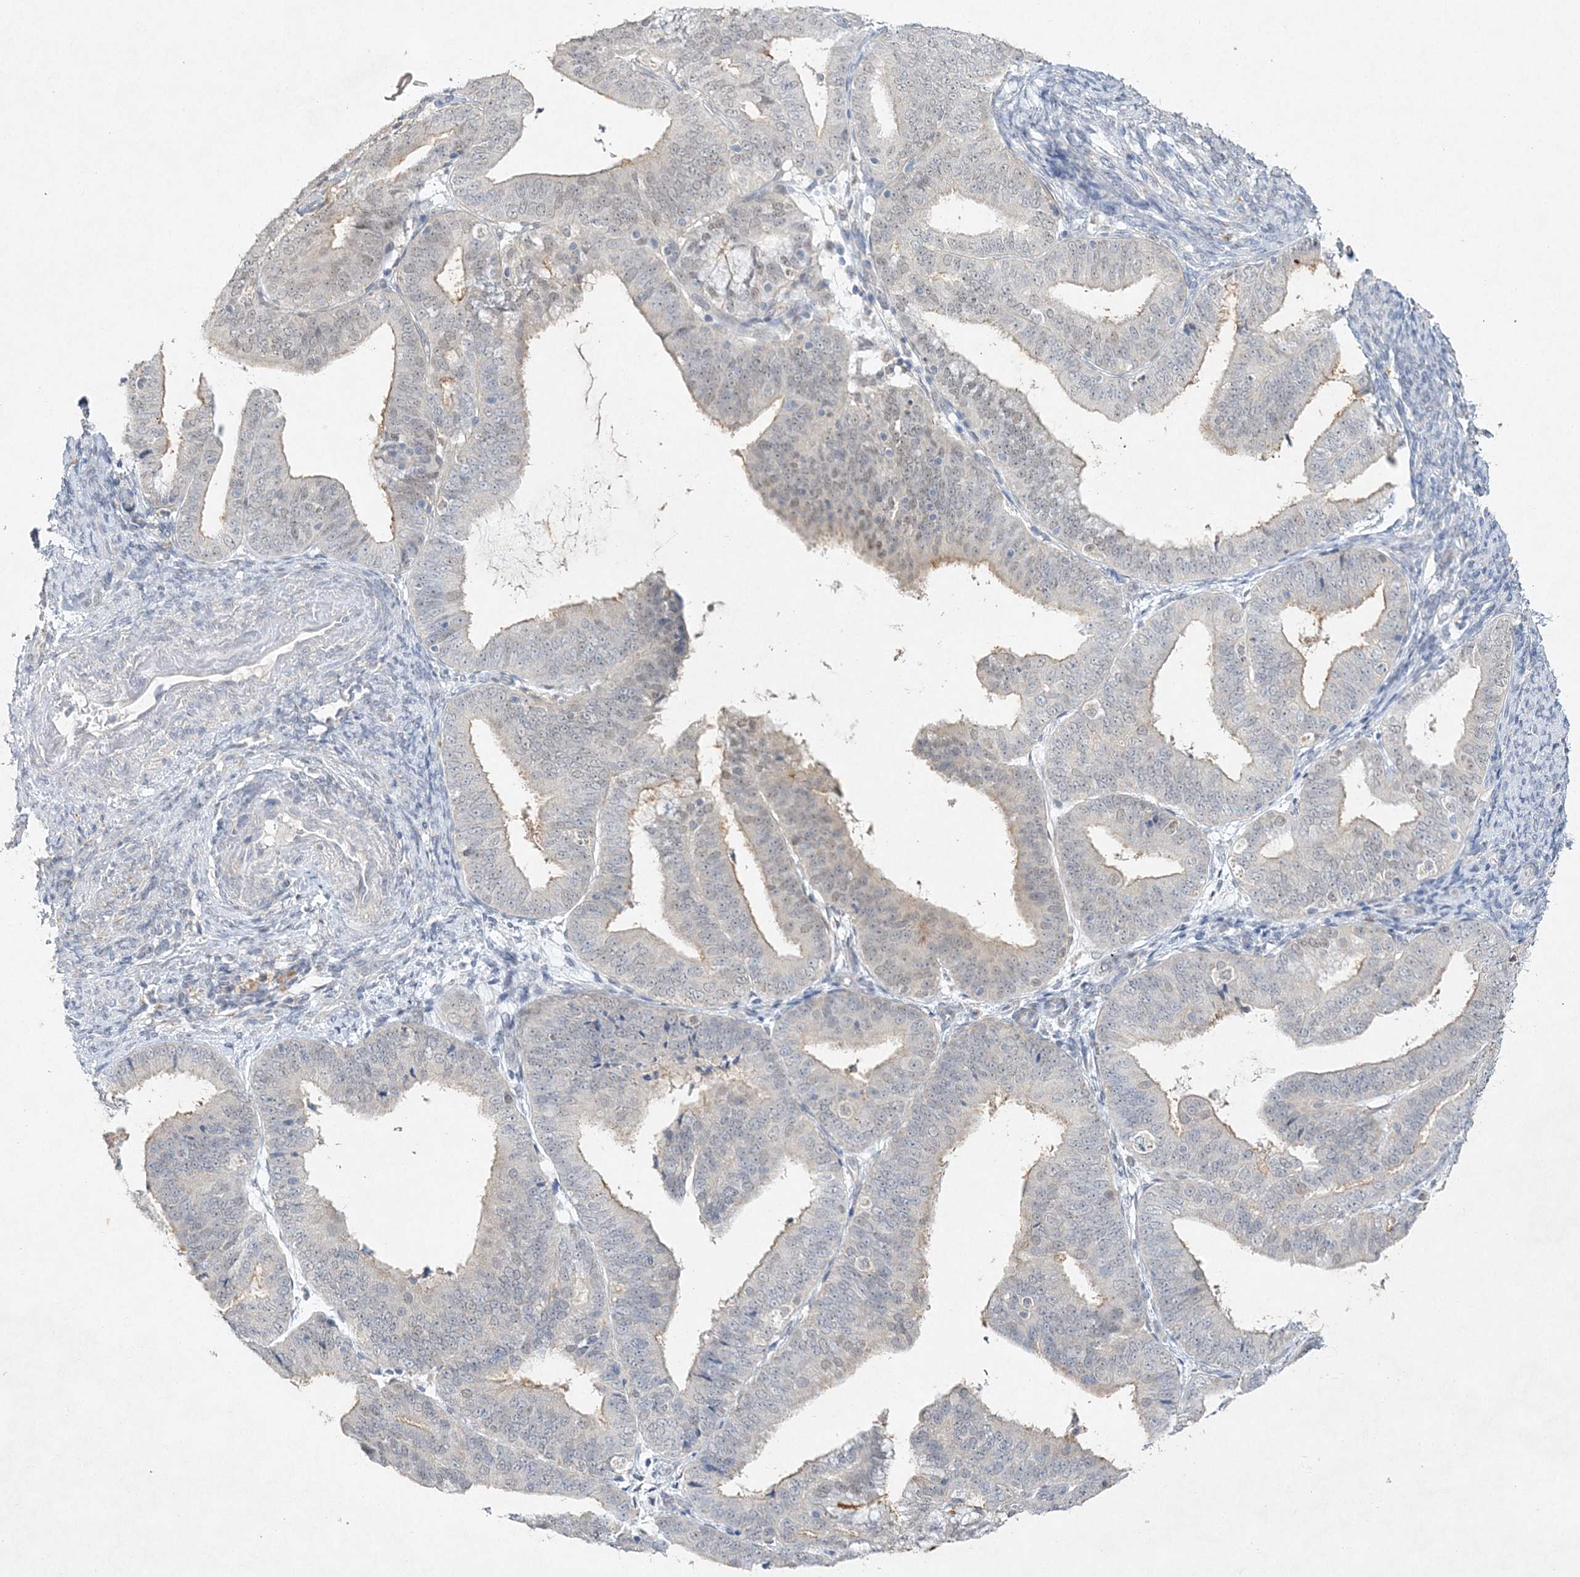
{"staining": {"intensity": "weak", "quantity": "<25%", "location": "cytoplasmic/membranous"}, "tissue": "endometrial cancer", "cell_type": "Tumor cells", "image_type": "cancer", "snomed": [{"axis": "morphology", "description": "Adenocarcinoma, NOS"}, {"axis": "topography", "description": "Endometrium"}], "caption": "Immunohistochemistry of human endometrial cancer (adenocarcinoma) exhibits no expression in tumor cells.", "gene": "MAT2B", "patient": {"sex": "female", "age": 63}}